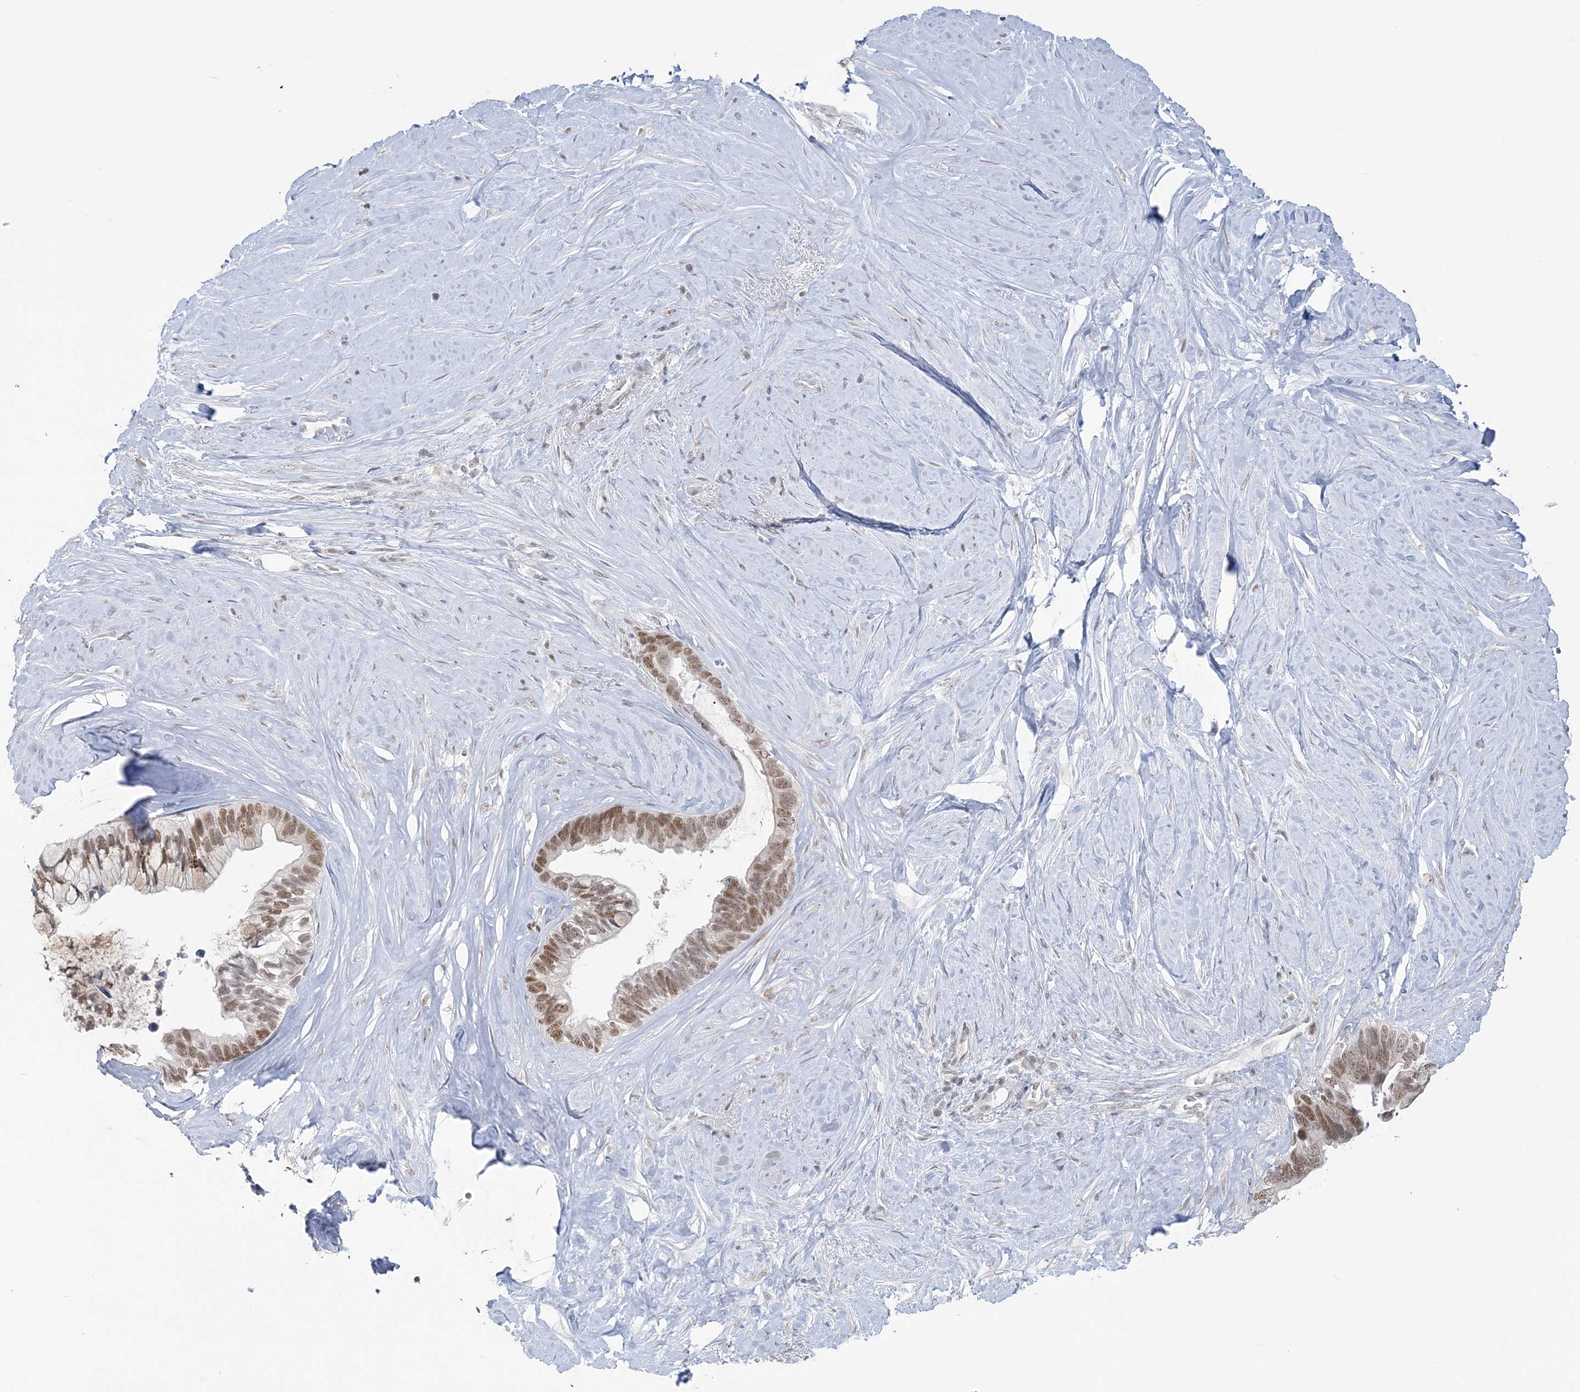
{"staining": {"intensity": "moderate", "quantity": ">75%", "location": "nuclear"}, "tissue": "pancreatic cancer", "cell_type": "Tumor cells", "image_type": "cancer", "snomed": [{"axis": "morphology", "description": "Adenocarcinoma, NOS"}, {"axis": "topography", "description": "Pancreas"}], "caption": "High-magnification brightfield microscopy of adenocarcinoma (pancreatic) stained with DAB (3,3'-diaminobenzidine) (brown) and counterstained with hematoxylin (blue). tumor cells exhibit moderate nuclear staining is present in approximately>75% of cells.", "gene": "ZBTB7A", "patient": {"sex": "female", "age": 72}}